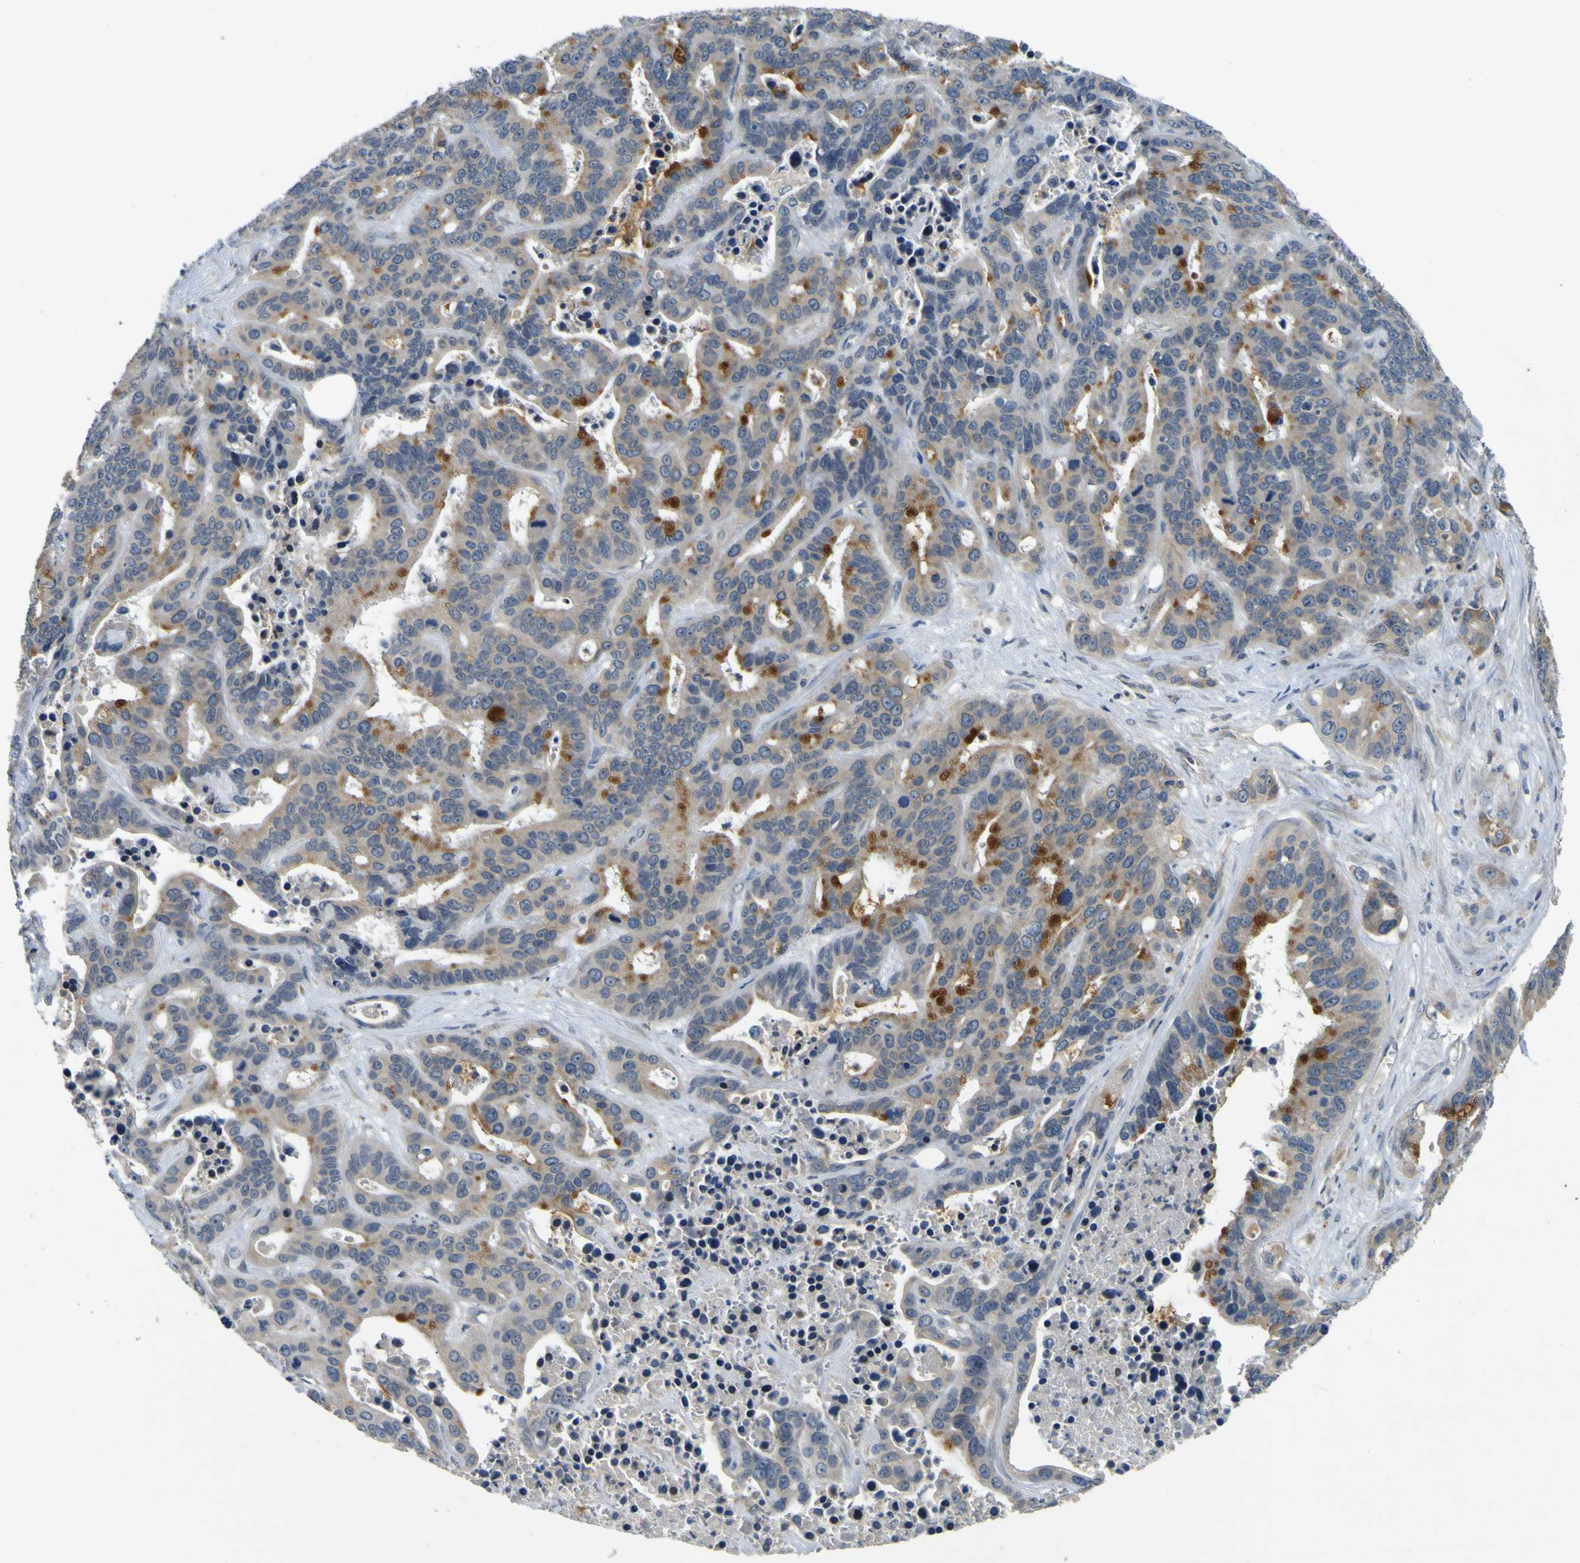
{"staining": {"intensity": "strong", "quantity": "<25%", "location": "nuclear"}, "tissue": "liver cancer", "cell_type": "Tumor cells", "image_type": "cancer", "snomed": [{"axis": "morphology", "description": "Cholangiocarcinoma"}, {"axis": "topography", "description": "Liver"}], "caption": "A high-resolution micrograph shows immunohistochemistry (IHC) staining of cholangiocarcinoma (liver), which reveals strong nuclear staining in about <25% of tumor cells.", "gene": "LDLR", "patient": {"sex": "female", "age": 65}}